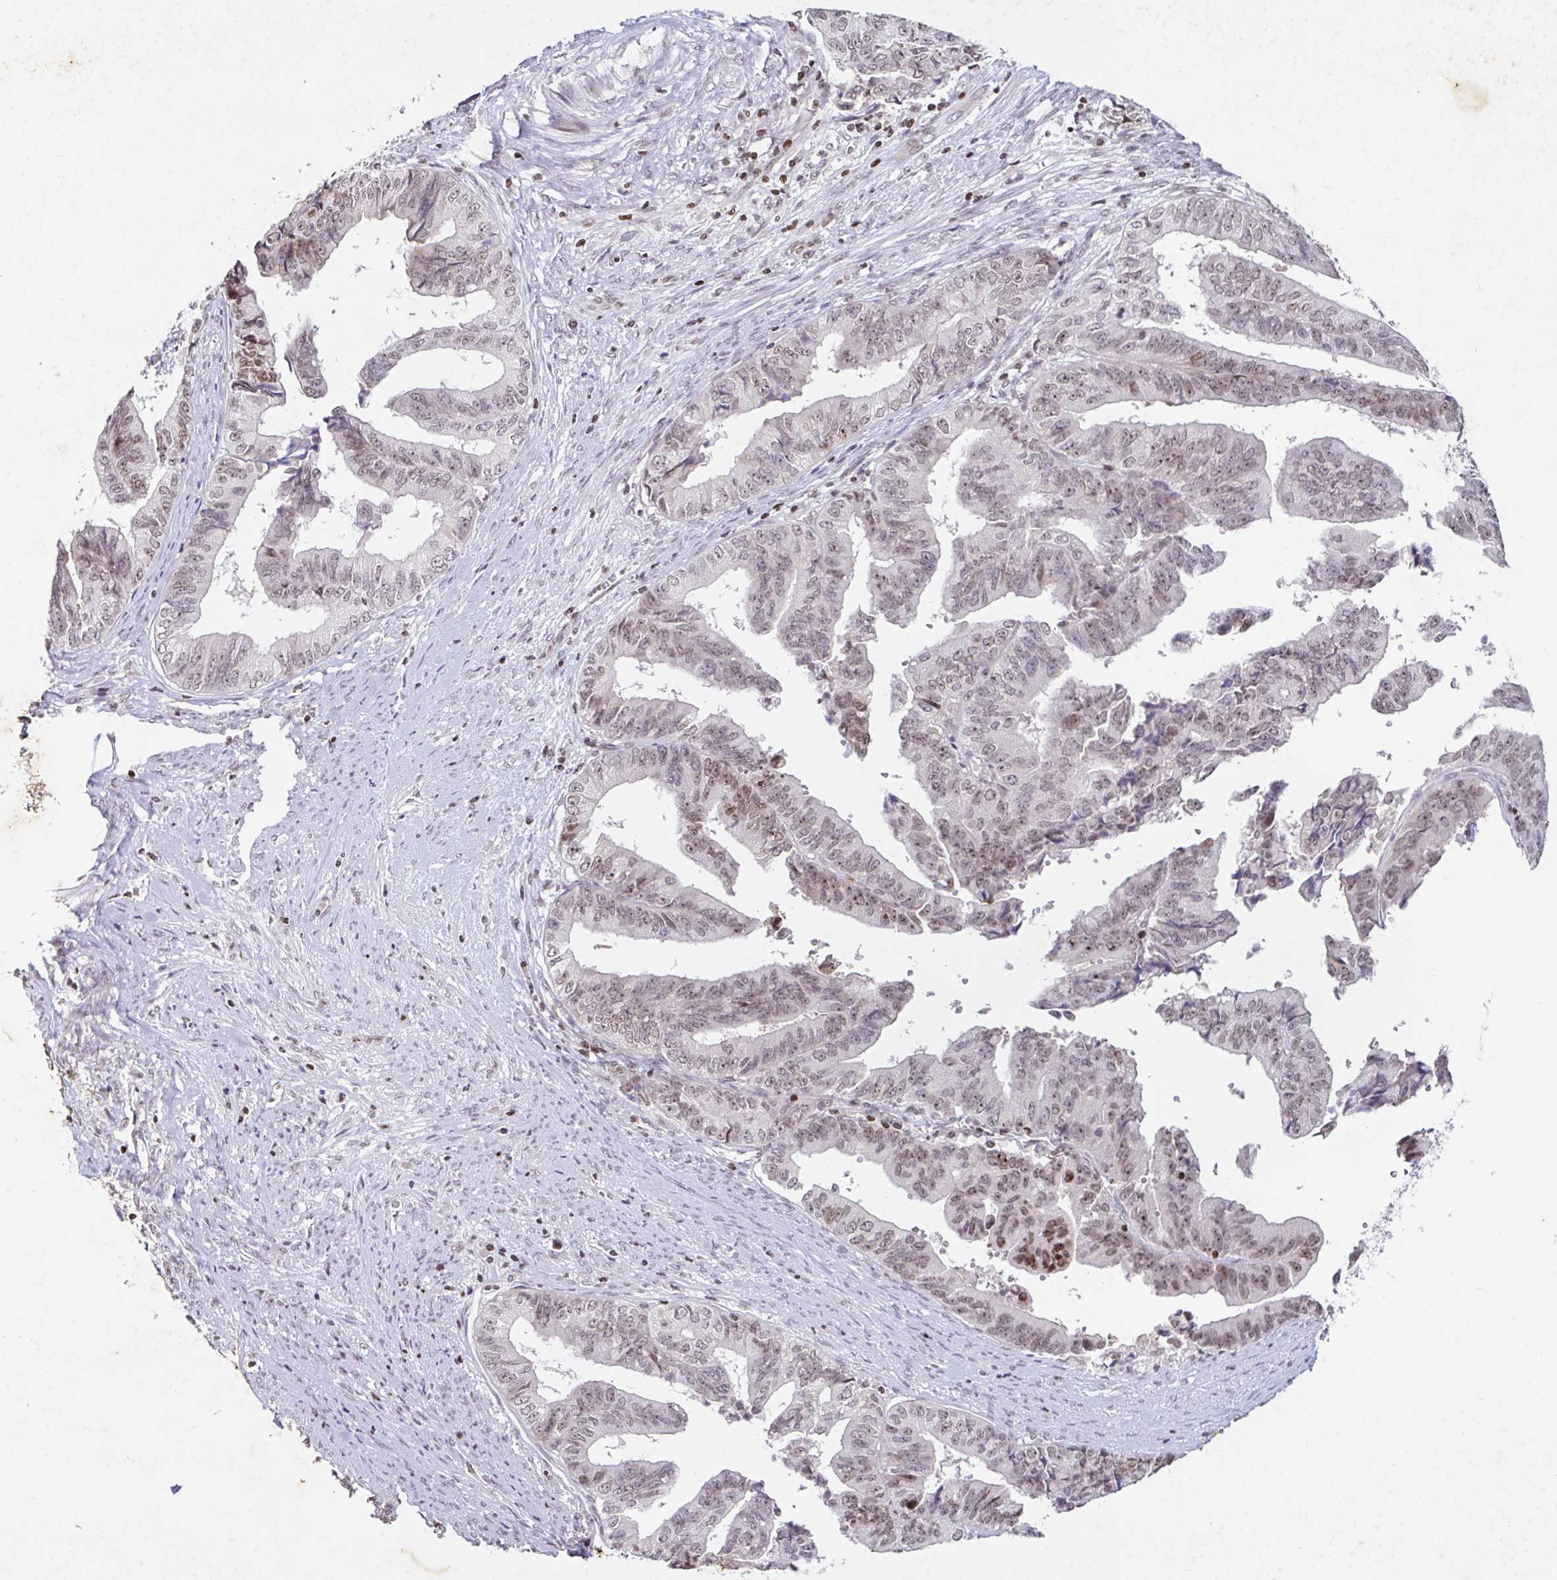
{"staining": {"intensity": "weak", "quantity": ">75%", "location": "nuclear"}, "tissue": "endometrial cancer", "cell_type": "Tumor cells", "image_type": "cancer", "snomed": [{"axis": "morphology", "description": "Adenocarcinoma, NOS"}, {"axis": "topography", "description": "Endometrium"}], "caption": "Weak nuclear protein staining is appreciated in about >75% of tumor cells in endometrial cancer (adenocarcinoma).", "gene": "C19orf53", "patient": {"sex": "female", "age": 65}}